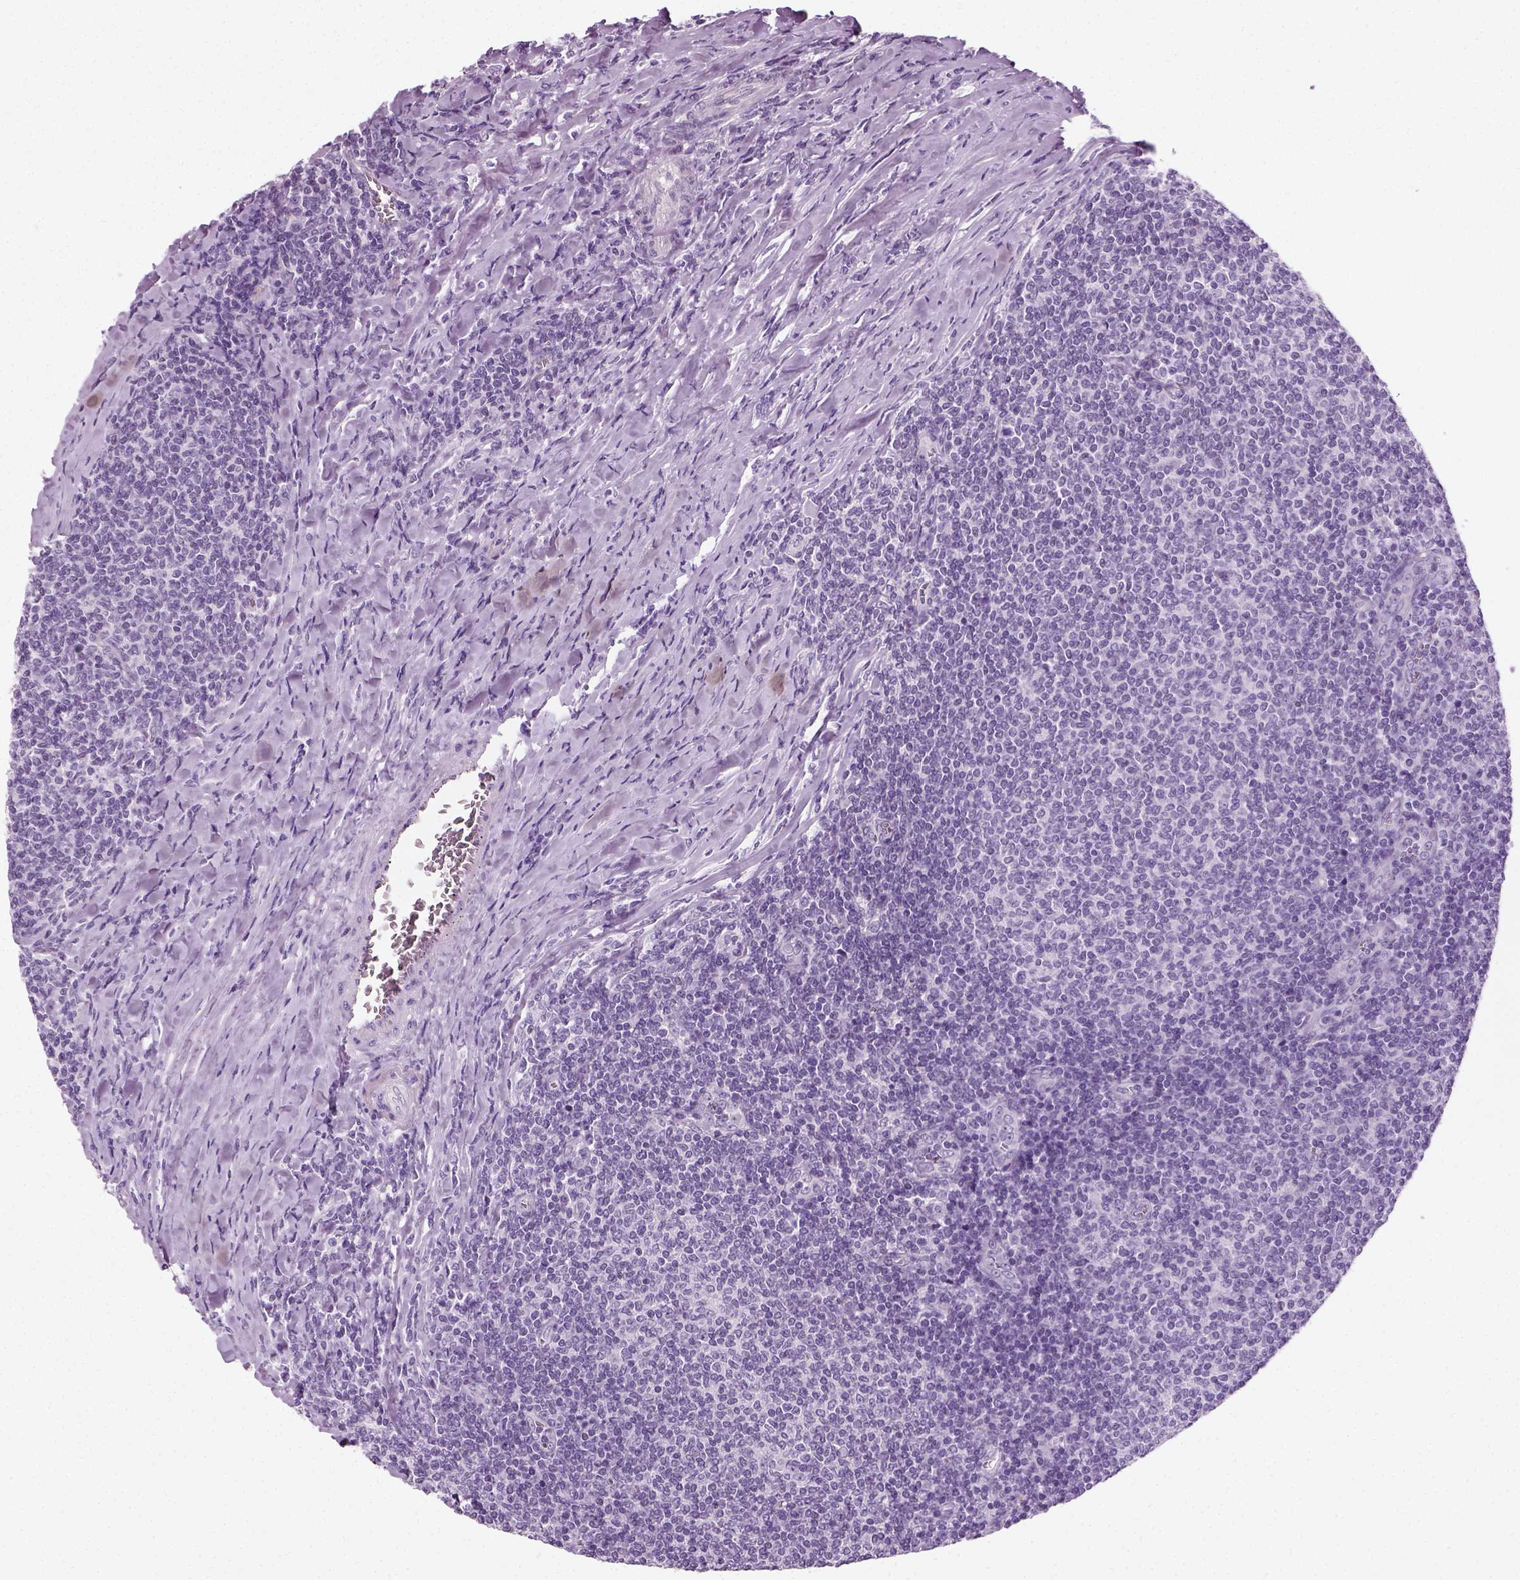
{"staining": {"intensity": "negative", "quantity": "none", "location": "none"}, "tissue": "lymphoma", "cell_type": "Tumor cells", "image_type": "cancer", "snomed": [{"axis": "morphology", "description": "Malignant lymphoma, non-Hodgkin's type, Low grade"}, {"axis": "topography", "description": "Lymph node"}], "caption": "Immunohistochemical staining of lymphoma reveals no significant positivity in tumor cells.", "gene": "SPATA31E1", "patient": {"sex": "male", "age": 52}}